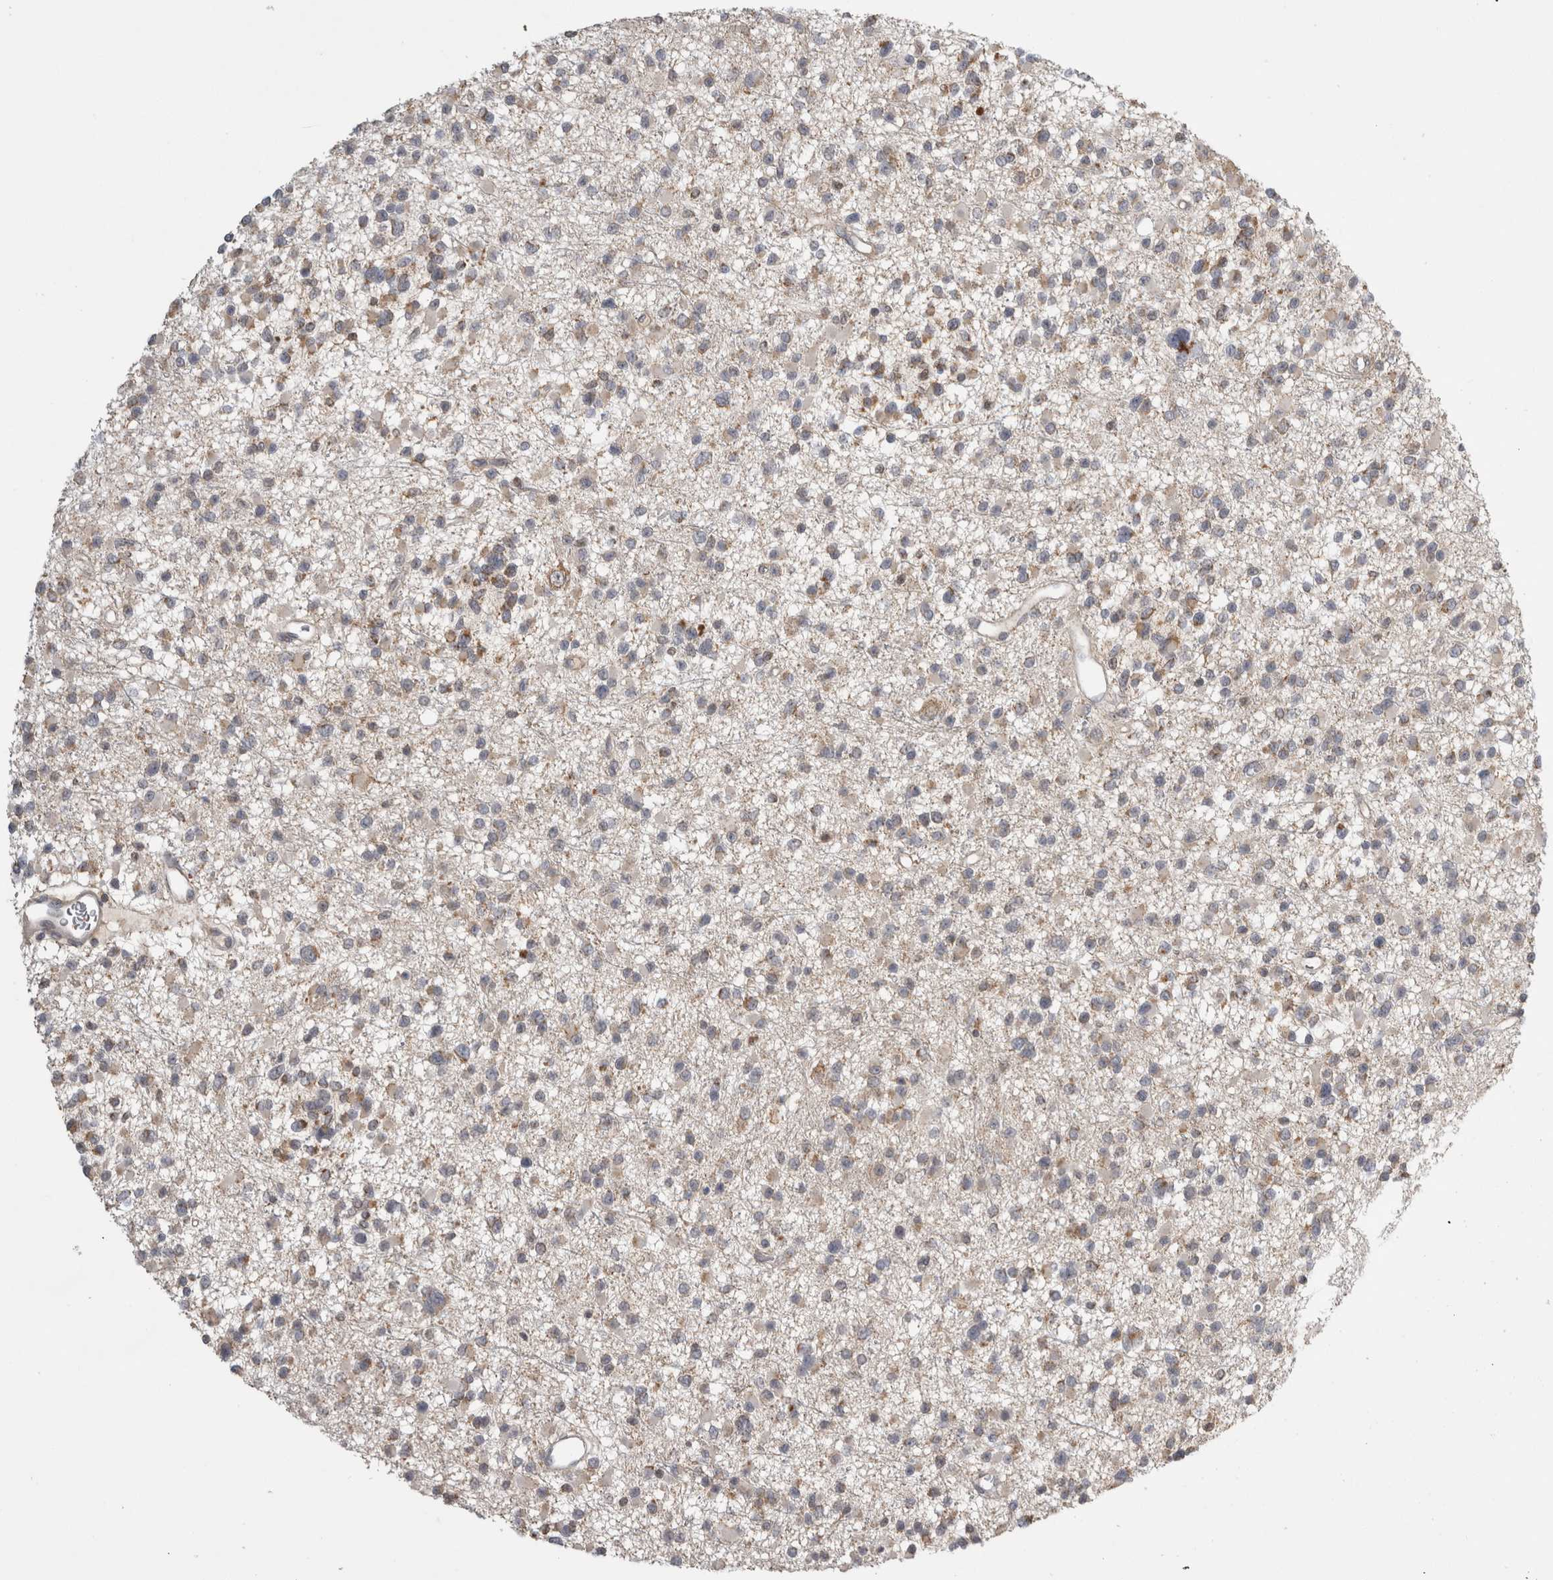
{"staining": {"intensity": "weak", "quantity": "25%-75%", "location": "cytoplasmic/membranous"}, "tissue": "glioma", "cell_type": "Tumor cells", "image_type": "cancer", "snomed": [{"axis": "morphology", "description": "Glioma, malignant, Low grade"}, {"axis": "topography", "description": "Brain"}], "caption": "Weak cytoplasmic/membranous expression for a protein is appreciated in about 25%-75% of tumor cells of low-grade glioma (malignant) using IHC.", "gene": "KCNIP1", "patient": {"sex": "female", "age": 22}}